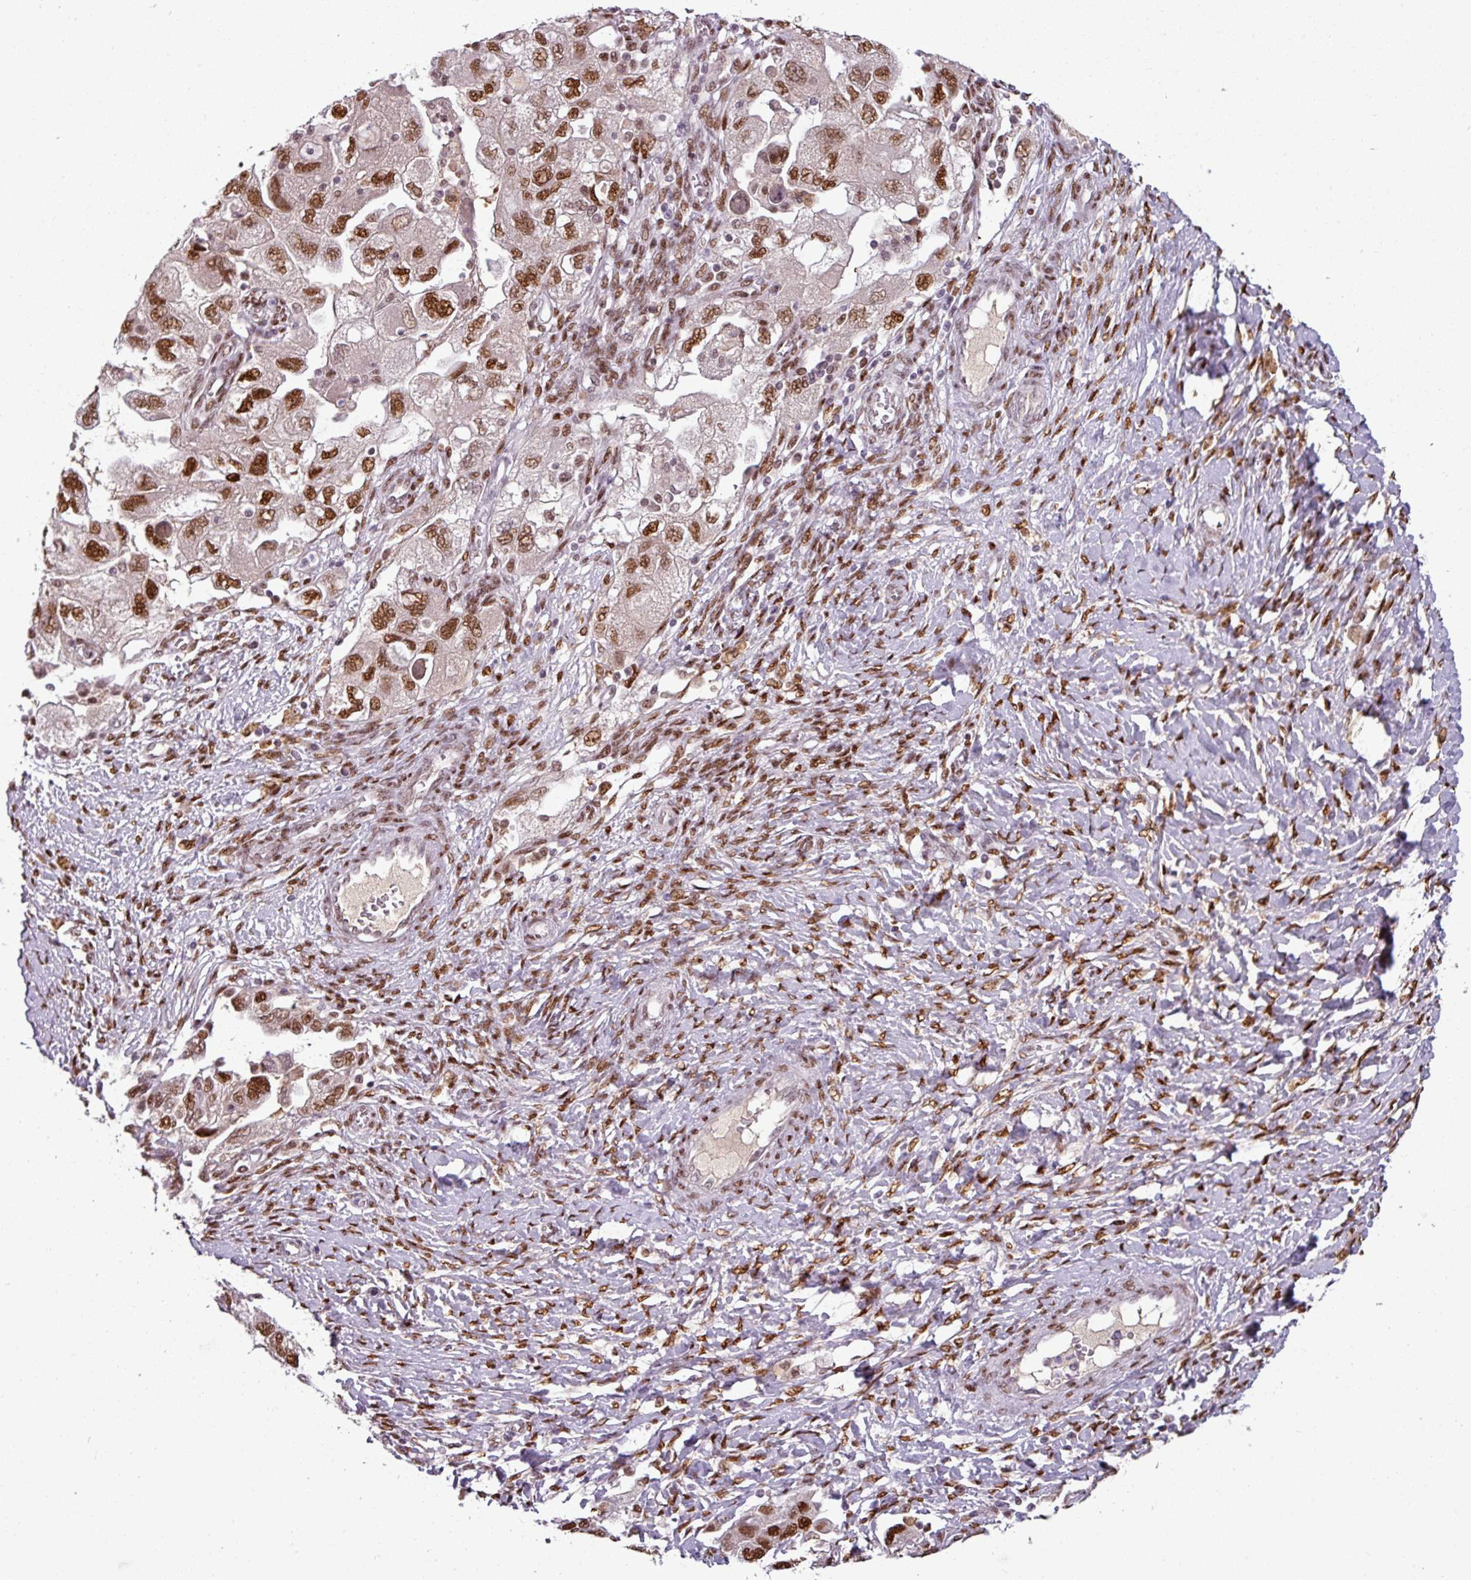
{"staining": {"intensity": "strong", "quantity": ">75%", "location": "nuclear"}, "tissue": "ovarian cancer", "cell_type": "Tumor cells", "image_type": "cancer", "snomed": [{"axis": "morphology", "description": "Carcinoma, NOS"}, {"axis": "morphology", "description": "Cystadenocarcinoma, serous, NOS"}, {"axis": "topography", "description": "Ovary"}], "caption": "Immunohistochemistry image of neoplastic tissue: human ovarian cancer (carcinoma) stained using immunohistochemistry (IHC) displays high levels of strong protein expression localized specifically in the nuclear of tumor cells, appearing as a nuclear brown color.", "gene": "IRF2BPL", "patient": {"sex": "female", "age": 69}}